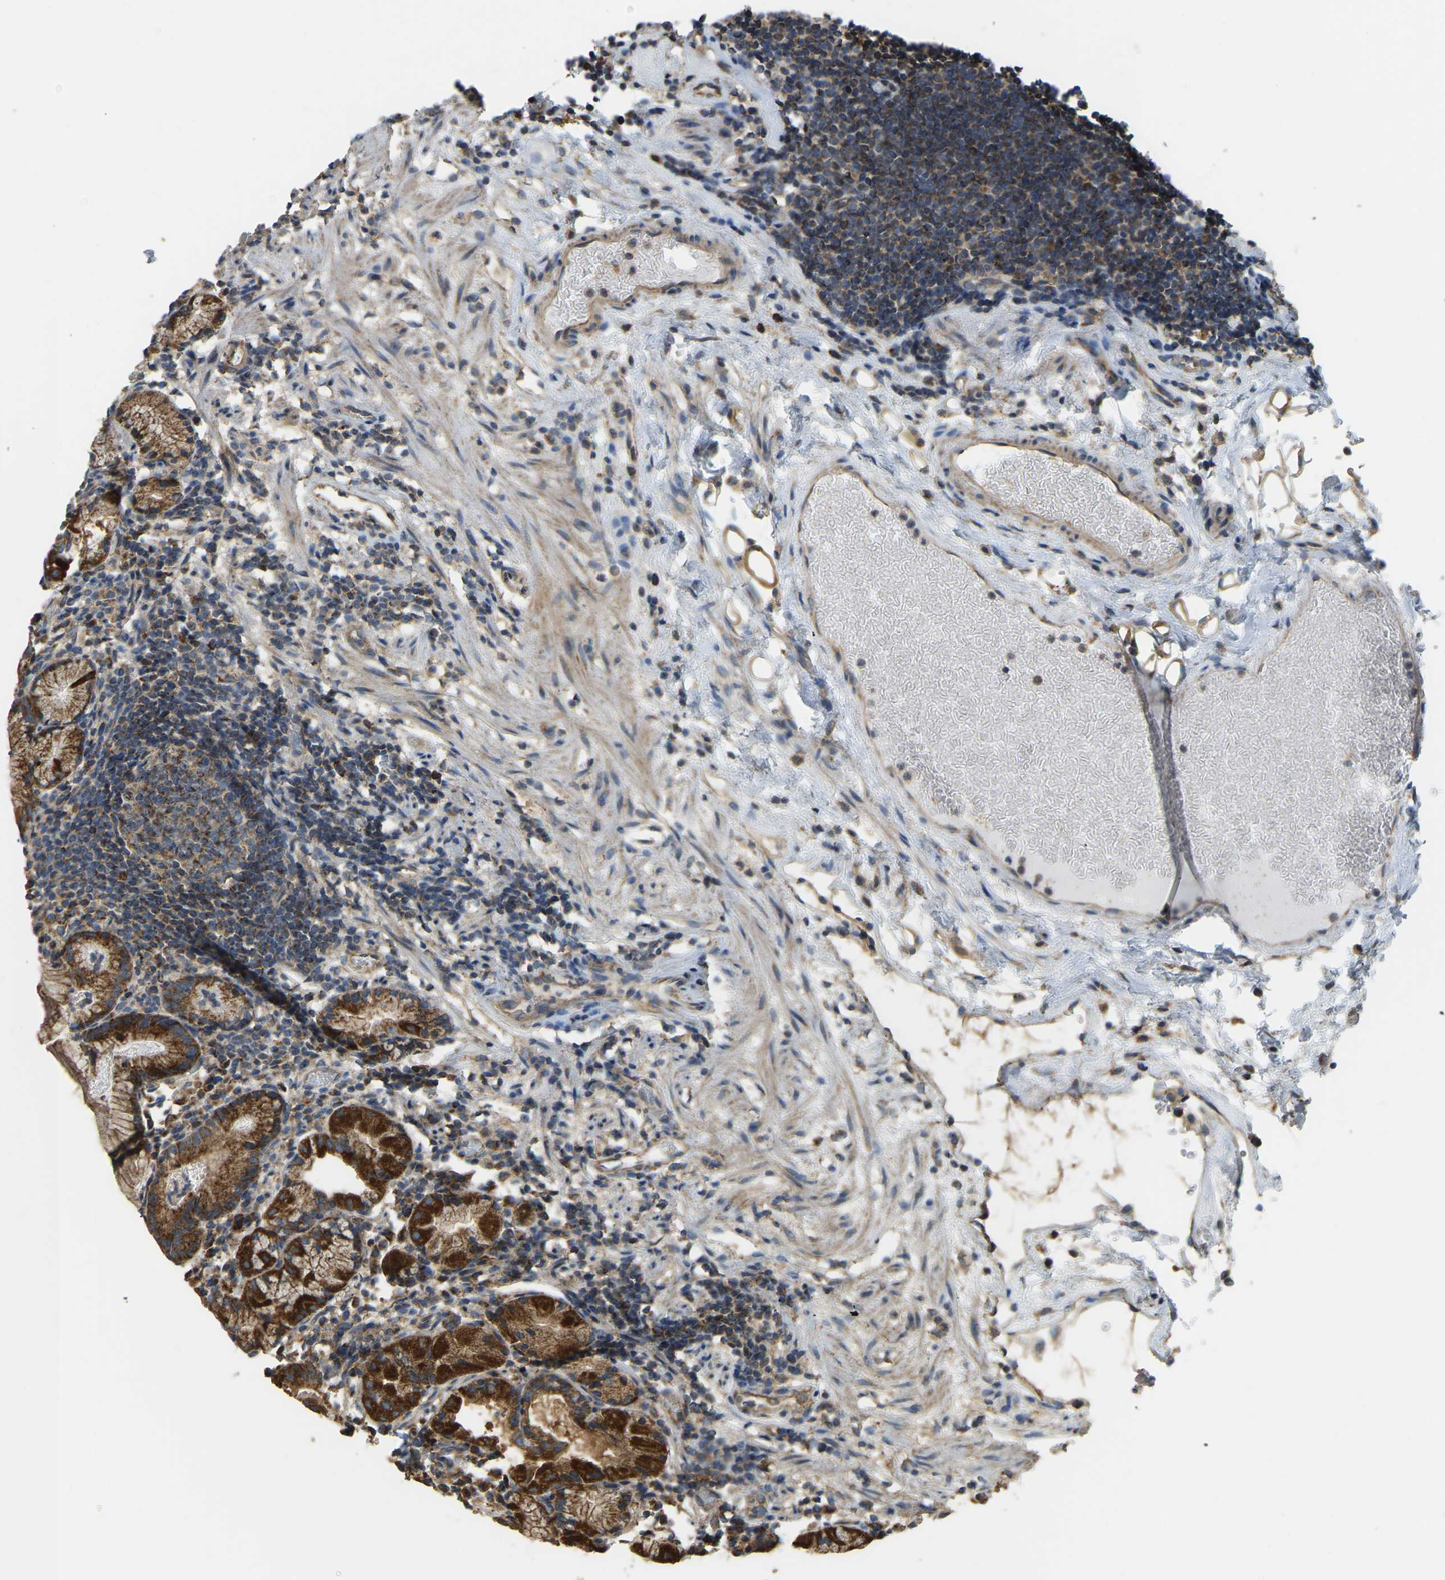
{"staining": {"intensity": "strong", "quantity": ">75%", "location": "cytoplasmic/membranous"}, "tissue": "stomach", "cell_type": "Glandular cells", "image_type": "normal", "snomed": [{"axis": "morphology", "description": "Normal tissue, NOS"}, {"axis": "topography", "description": "Stomach"}, {"axis": "topography", "description": "Stomach, lower"}], "caption": "Immunohistochemistry of unremarkable human stomach displays high levels of strong cytoplasmic/membranous staining in approximately >75% of glandular cells.", "gene": "PSMD7", "patient": {"sex": "female", "age": 75}}